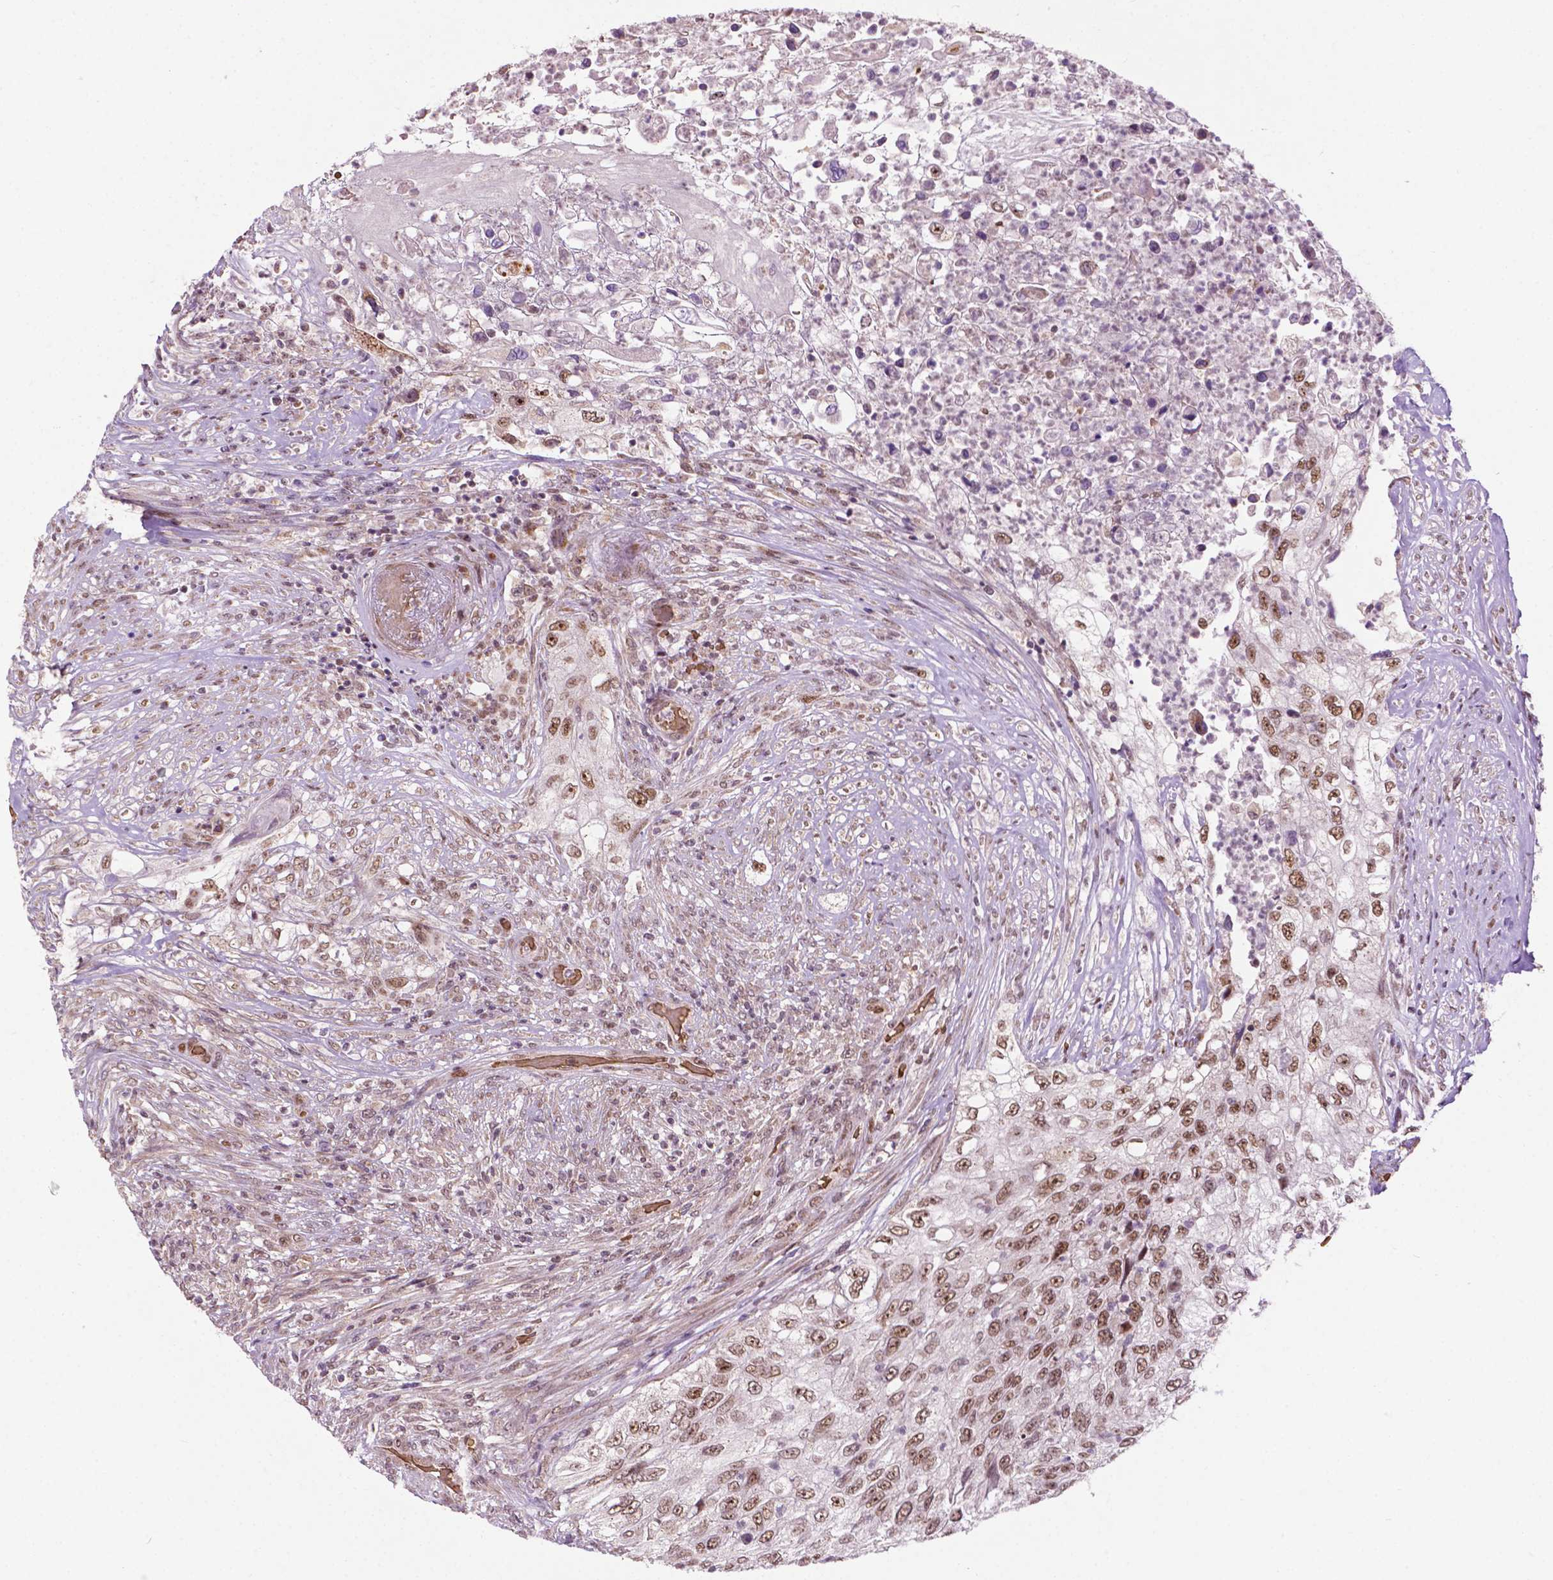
{"staining": {"intensity": "moderate", "quantity": ">75%", "location": "nuclear"}, "tissue": "urothelial cancer", "cell_type": "Tumor cells", "image_type": "cancer", "snomed": [{"axis": "morphology", "description": "Urothelial carcinoma, High grade"}, {"axis": "topography", "description": "Urinary bladder"}], "caption": "Protein staining of high-grade urothelial carcinoma tissue displays moderate nuclear expression in approximately >75% of tumor cells.", "gene": "ZNF41", "patient": {"sex": "female", "age": 60}}